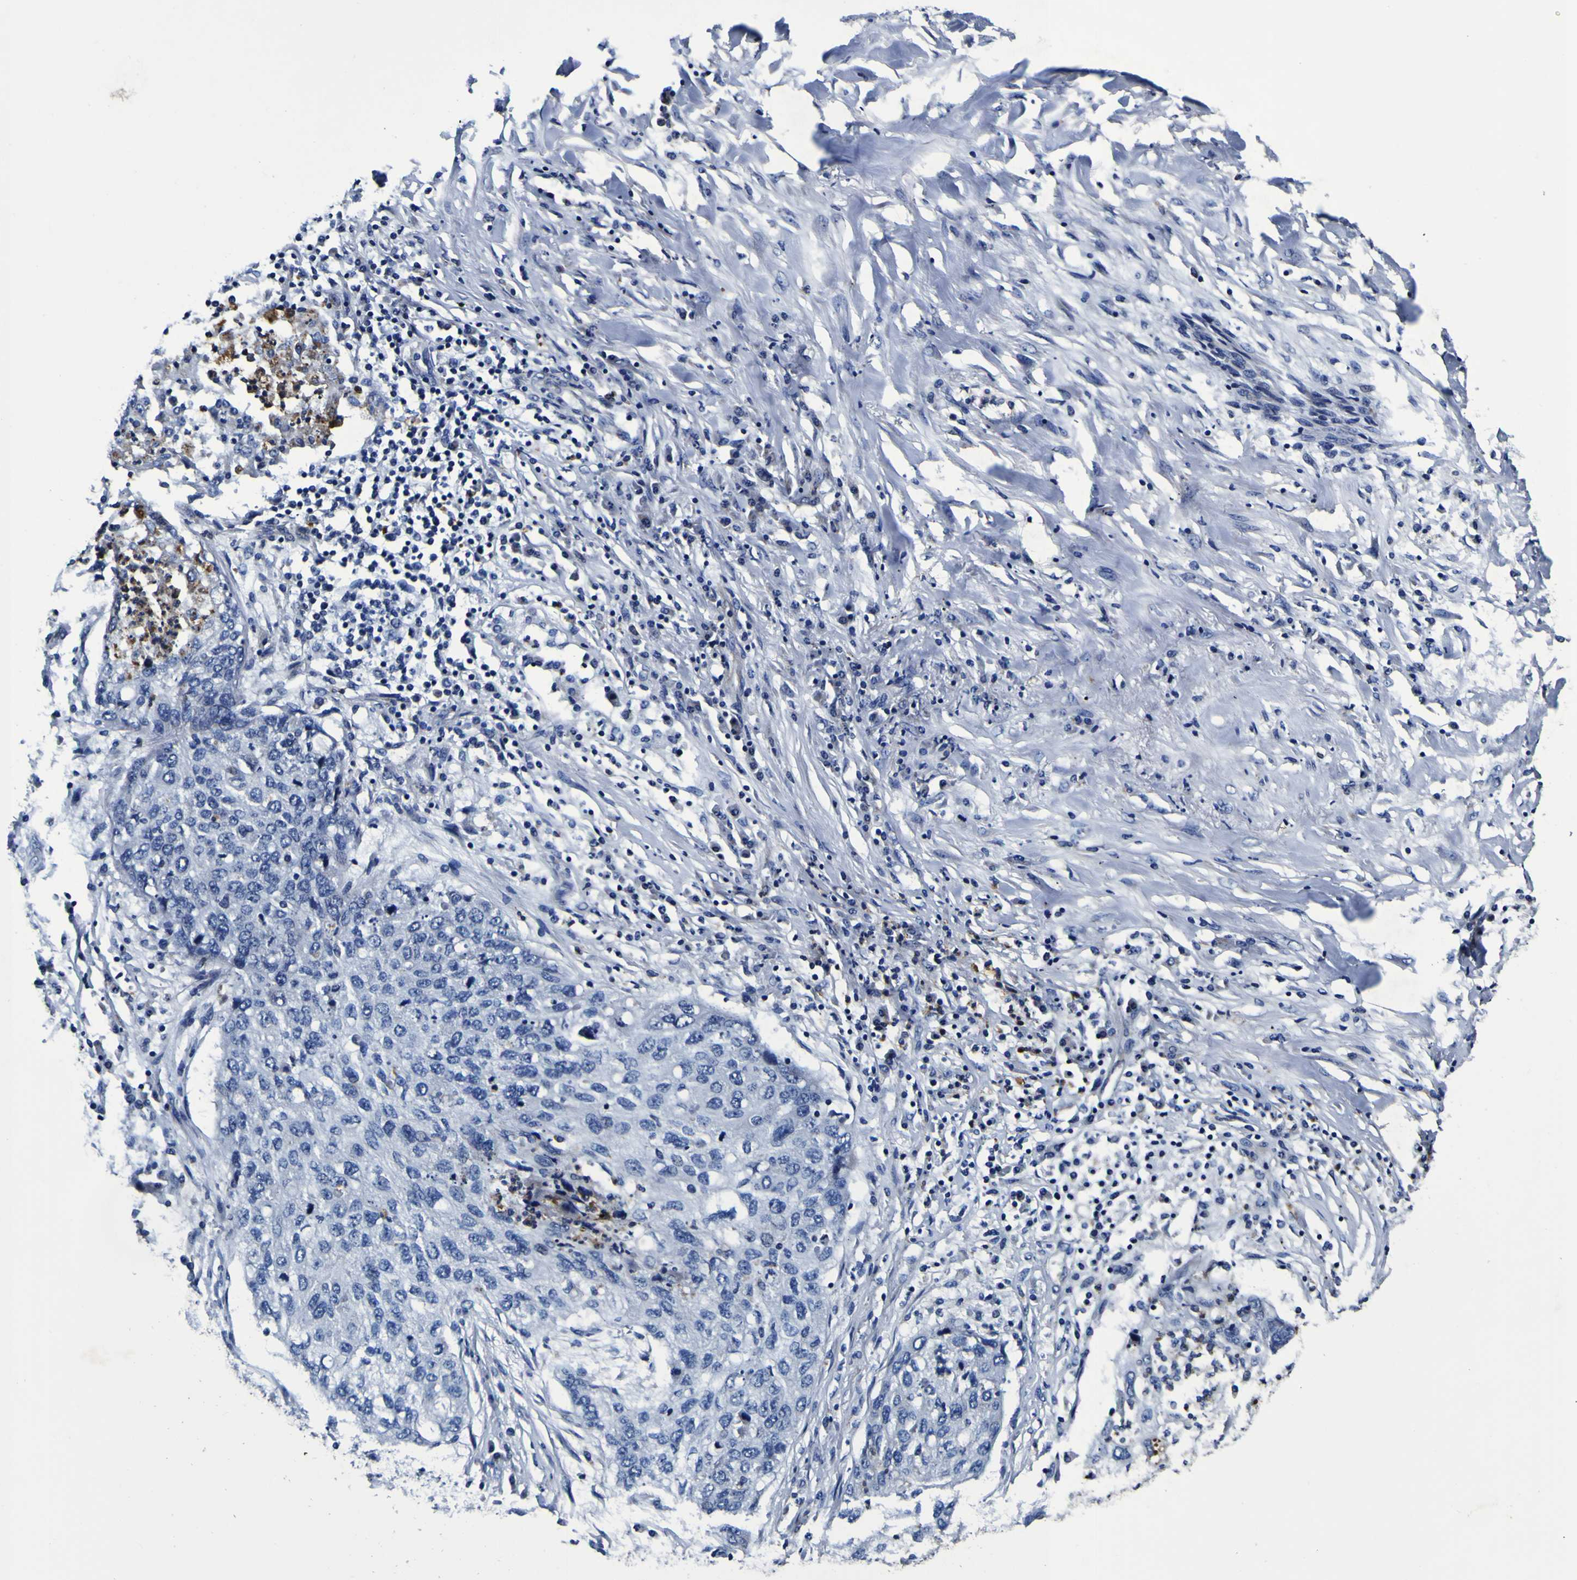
{"staining": {"intensity": "negative", "quantity": "none", "location": "none"}, "tissue": "lung cancer", "cell_type": "Tumor cells", "image_type": "cancer", "snomed": [{"axis": "morphology", "description": "Squamous cell carcinoma, NOS"}, {"axis": "topography", "description": "Lung"}], "caption": "Lung cancer stained for a protein using immunohistochemistry (IHC) exhibits no positivity tumor cells.", "gene": "PANK4", "patient": {"sex": "female", "age": 63}}